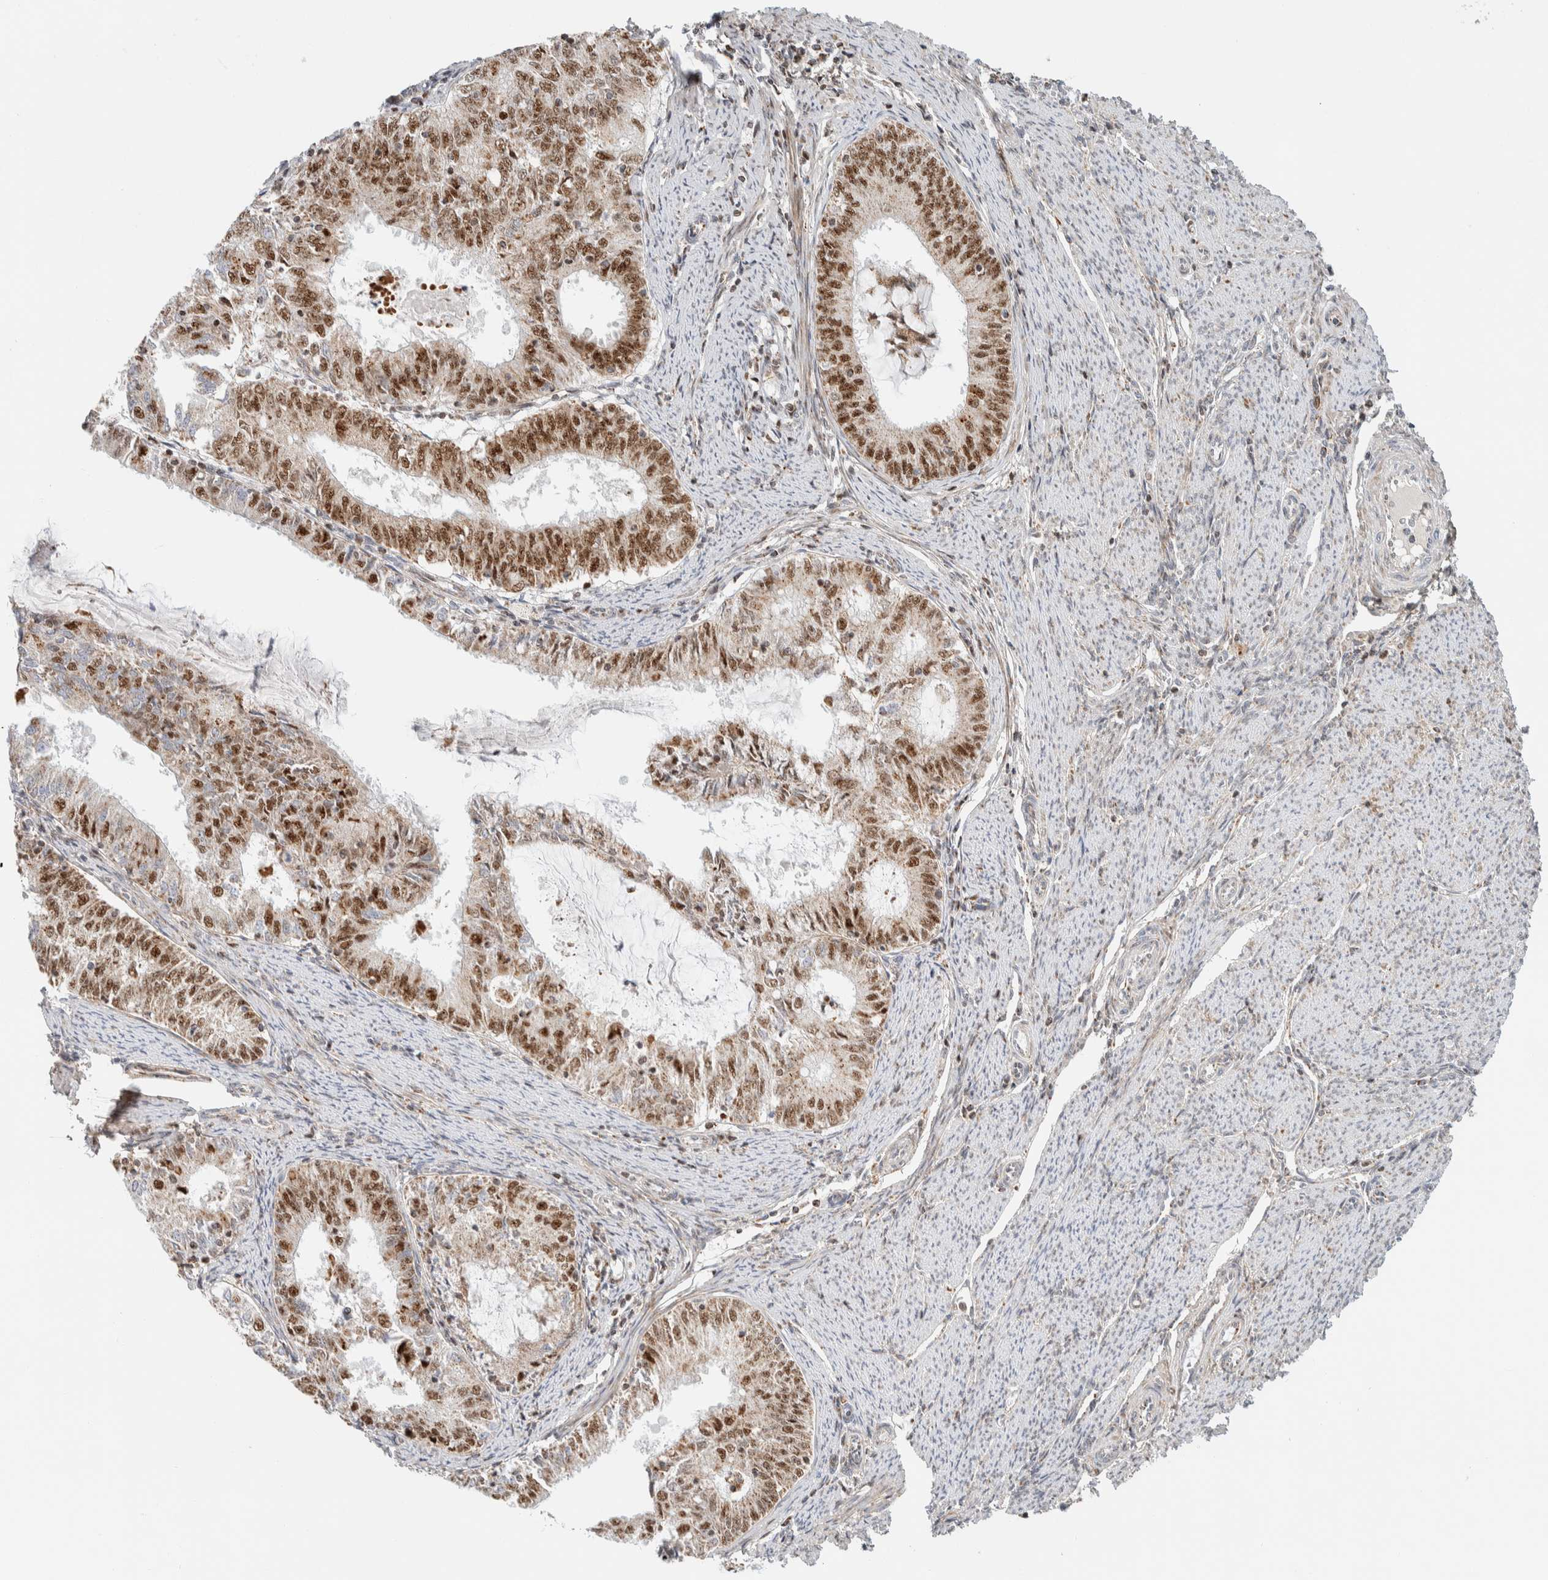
{"staining": {"intensity": "strong", "quantity": "25%-75%", "location": "cytoplasmic/membranous,nuclear"}, "tissue": "endometrial cancer", "cell_type": "Tumor cells", "image_type": "cancer", "snomed": [{"axis": "morphology", "description": "Adenocarcinoma, NOS"}, {"axis": "topography", "description": "Endometrium"}], "caption": "This micrograph exhibits adenocarcinoma (endometrial) stained with immunohistochemistry (IHC) to label a protein in brown. The cytoplasmic/membranous and nuclear of tumor cells show strong positivity for the protein. Nuclei are counter-stained blue.", "gene": "TSPAN32", "patient": {"sex": "female", "age": 57}}